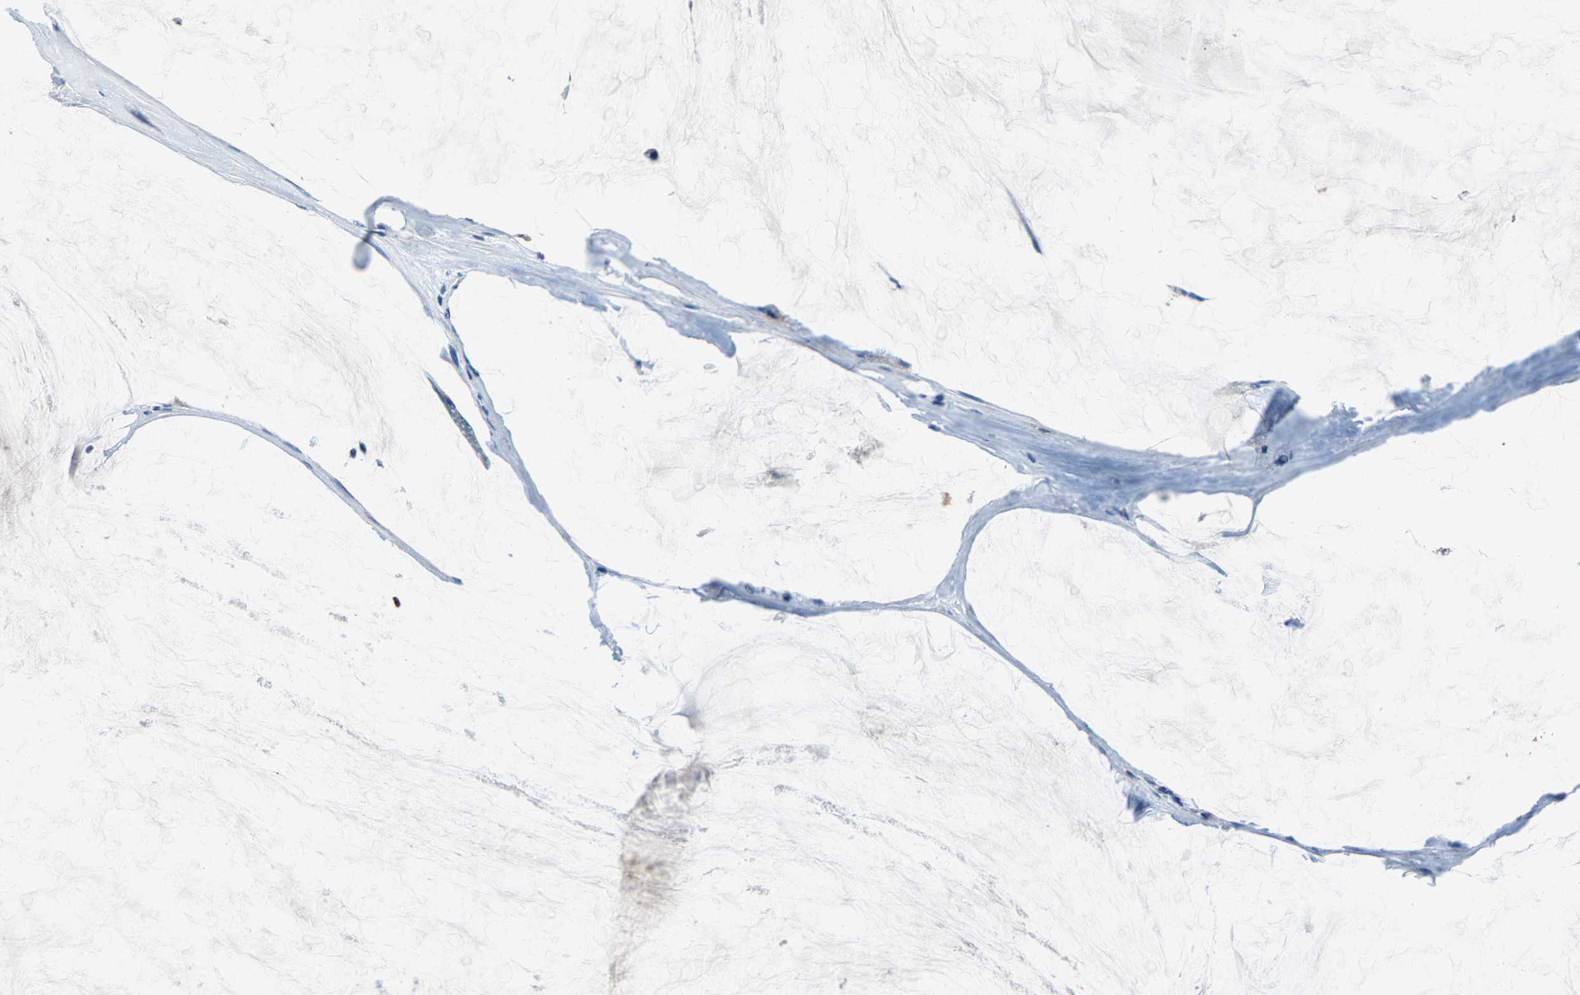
{"staining": {"intensity": "negative", "quantity": "none", "location": "none"}, "tissue": "ovarian cancer", "cell_type": "Tumor cells", "image_type": "cancer", "snomed": [{"axis": "morphology", "description": "Cystadenocarcinoma, mucinous, NOS"}, {"axis": "topography", "description": "Ovary"}], "caption": "The image demonstrates no significant positivity in tumor cells of ovarian cancer (mucinous cystadenocarcinoma).", "gene": "ADAM2", "patient": {"sex": "female", "age": 39}}